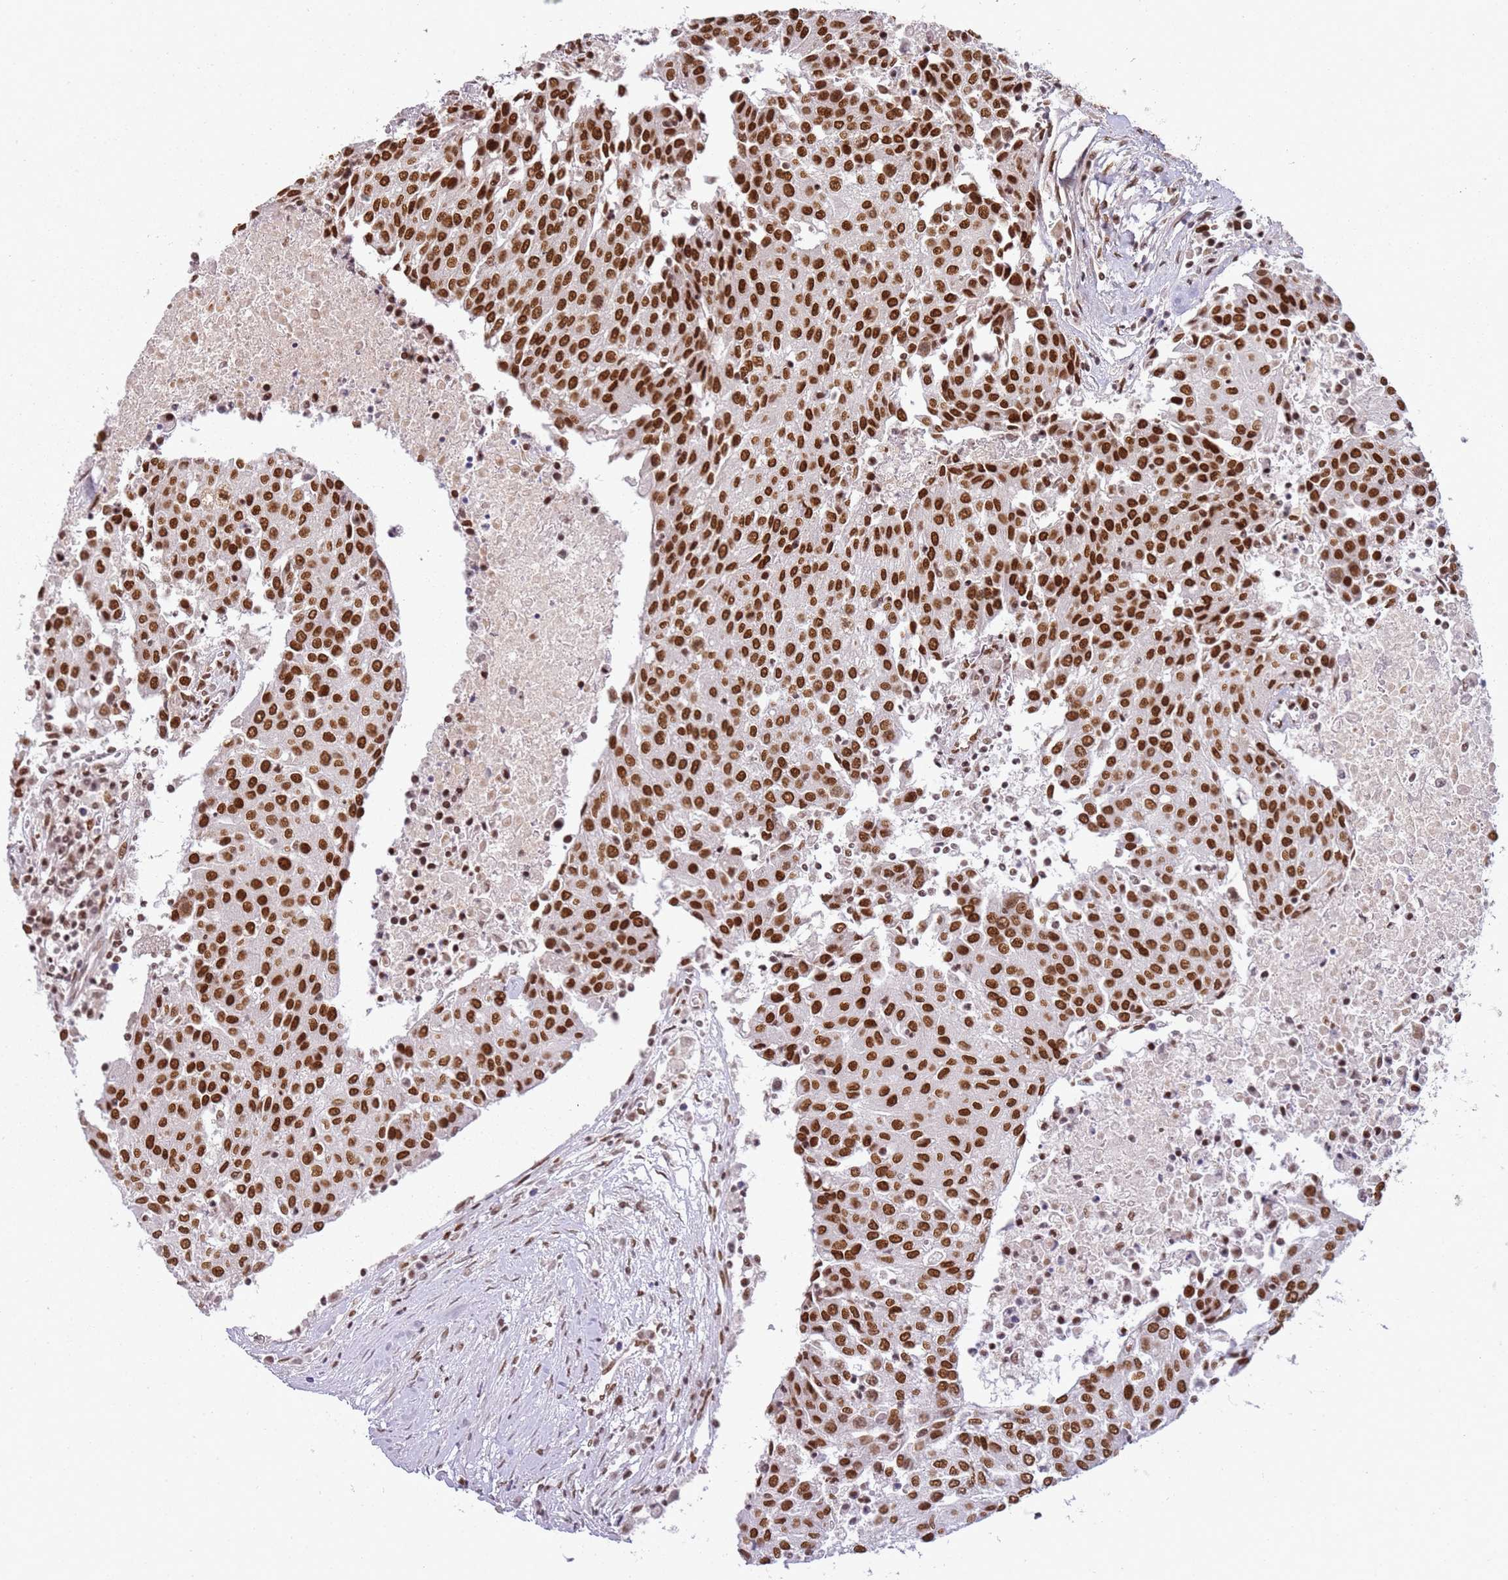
{"staining": {"intensity": "strong", "quantity": ">75%", "location": "nuclear"}, "tissue": "urothelial cancer", "cell_type": "Tumor cells", "image_type": "cancer", "snomed": [{"axis": "morphology", "description": "Urothelial carcinoma, High grade"}, {"axis": "topography", "description": "Urinary bladder"}], "caption": "Urothelial cancer stained with IHC exhibits strong nuclear positivity in about >75% of tumor cells. Using DAB (brown) and hematoxylin (blue) stains, captured at high magnification using brightfield microscopy.", "gene": "TENT4A", "patient": {"sex": "female", "age": 85}}